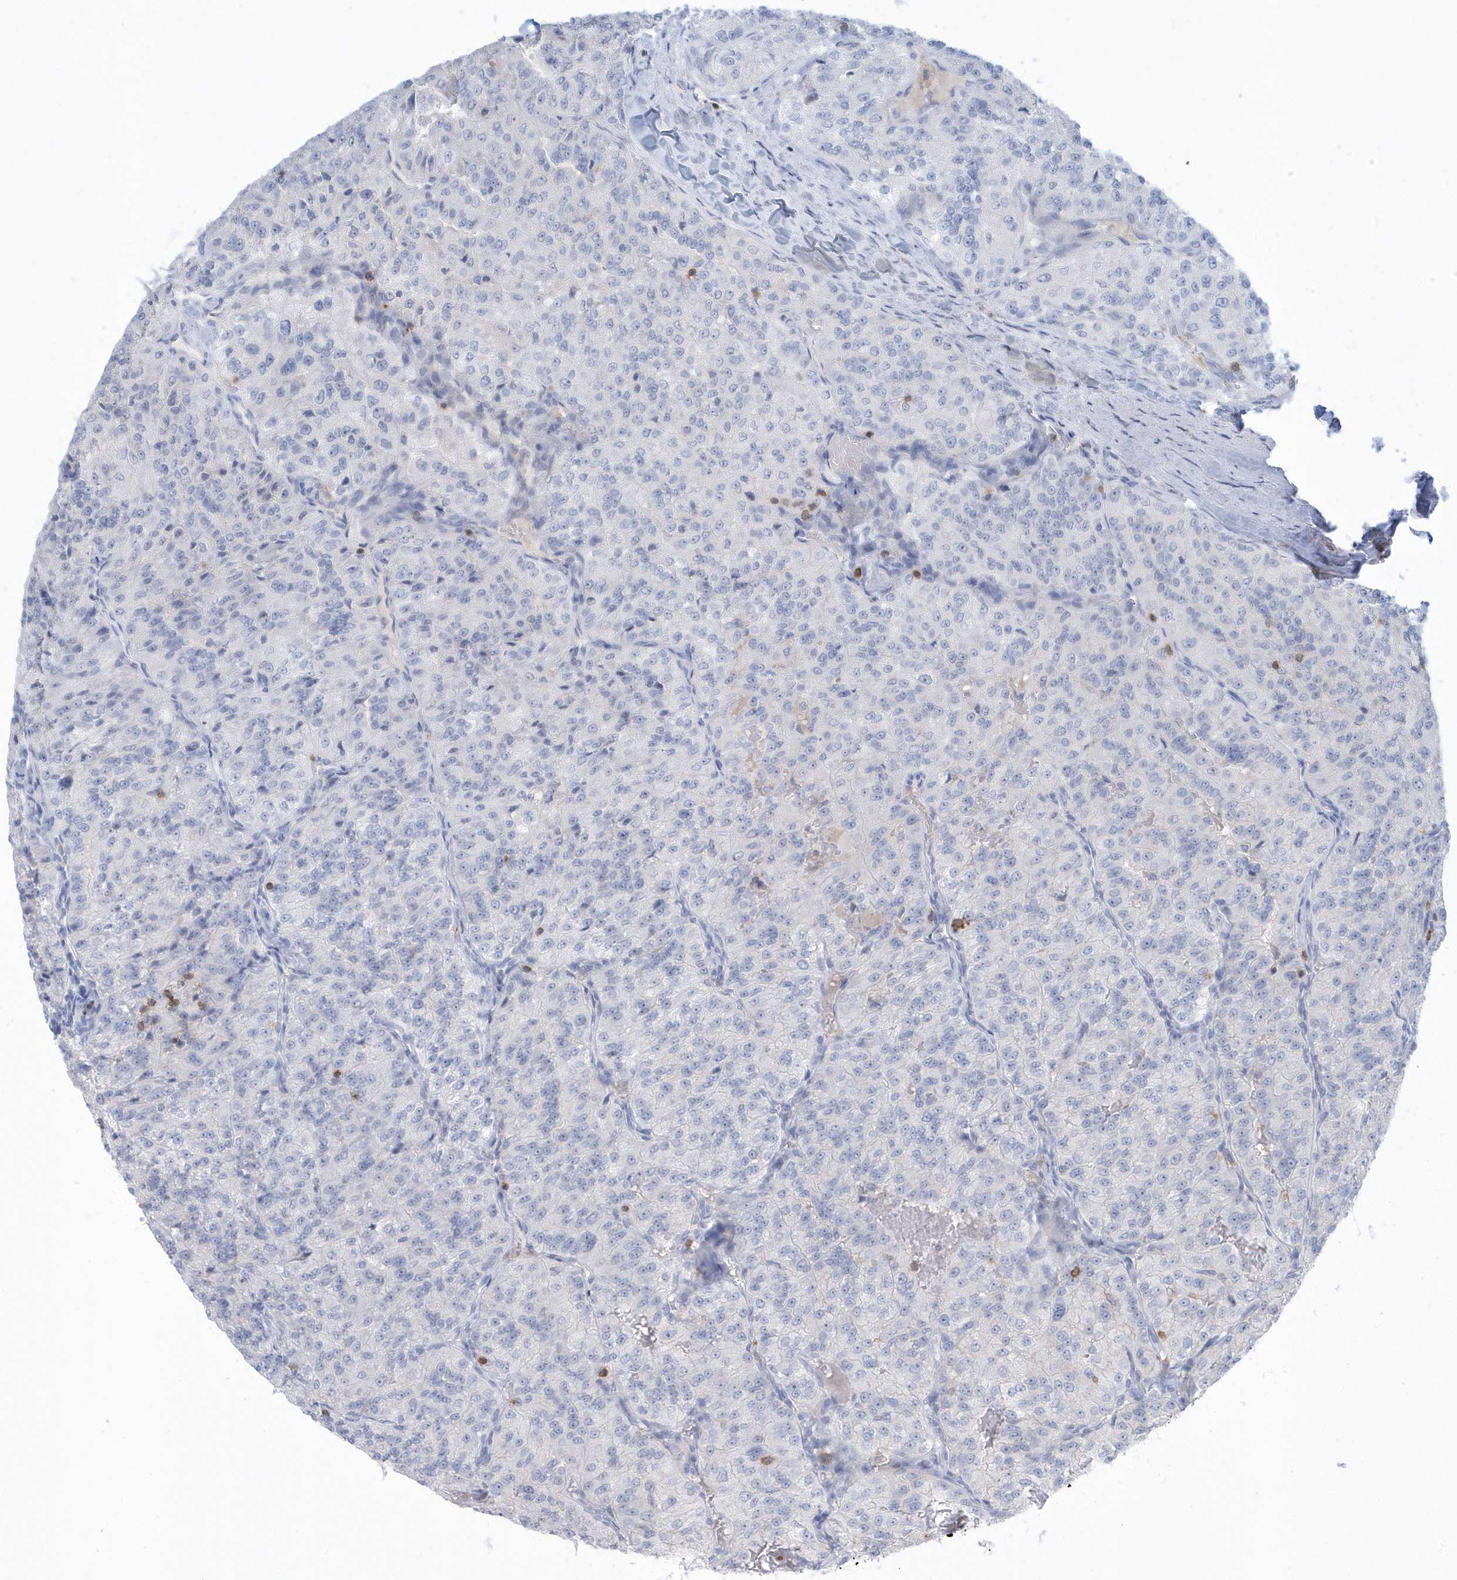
{"staining": {"intensity": "negative", "quantity": "none", "location": "none"}, "tissue": "renal cancer", "cell_type": "Tumor cells", "image_type": "cancer", "snomed": [{"axis": "morphology", "description": "Adenocarcinoma, NOS"}, {"axis": "topography", "description": "Kidney"}], "caption": "Tumor cells are negative for protein expression in human renal cancer.", "gene": "PSD4", "patient": {"sex": "female", "age": 63}}